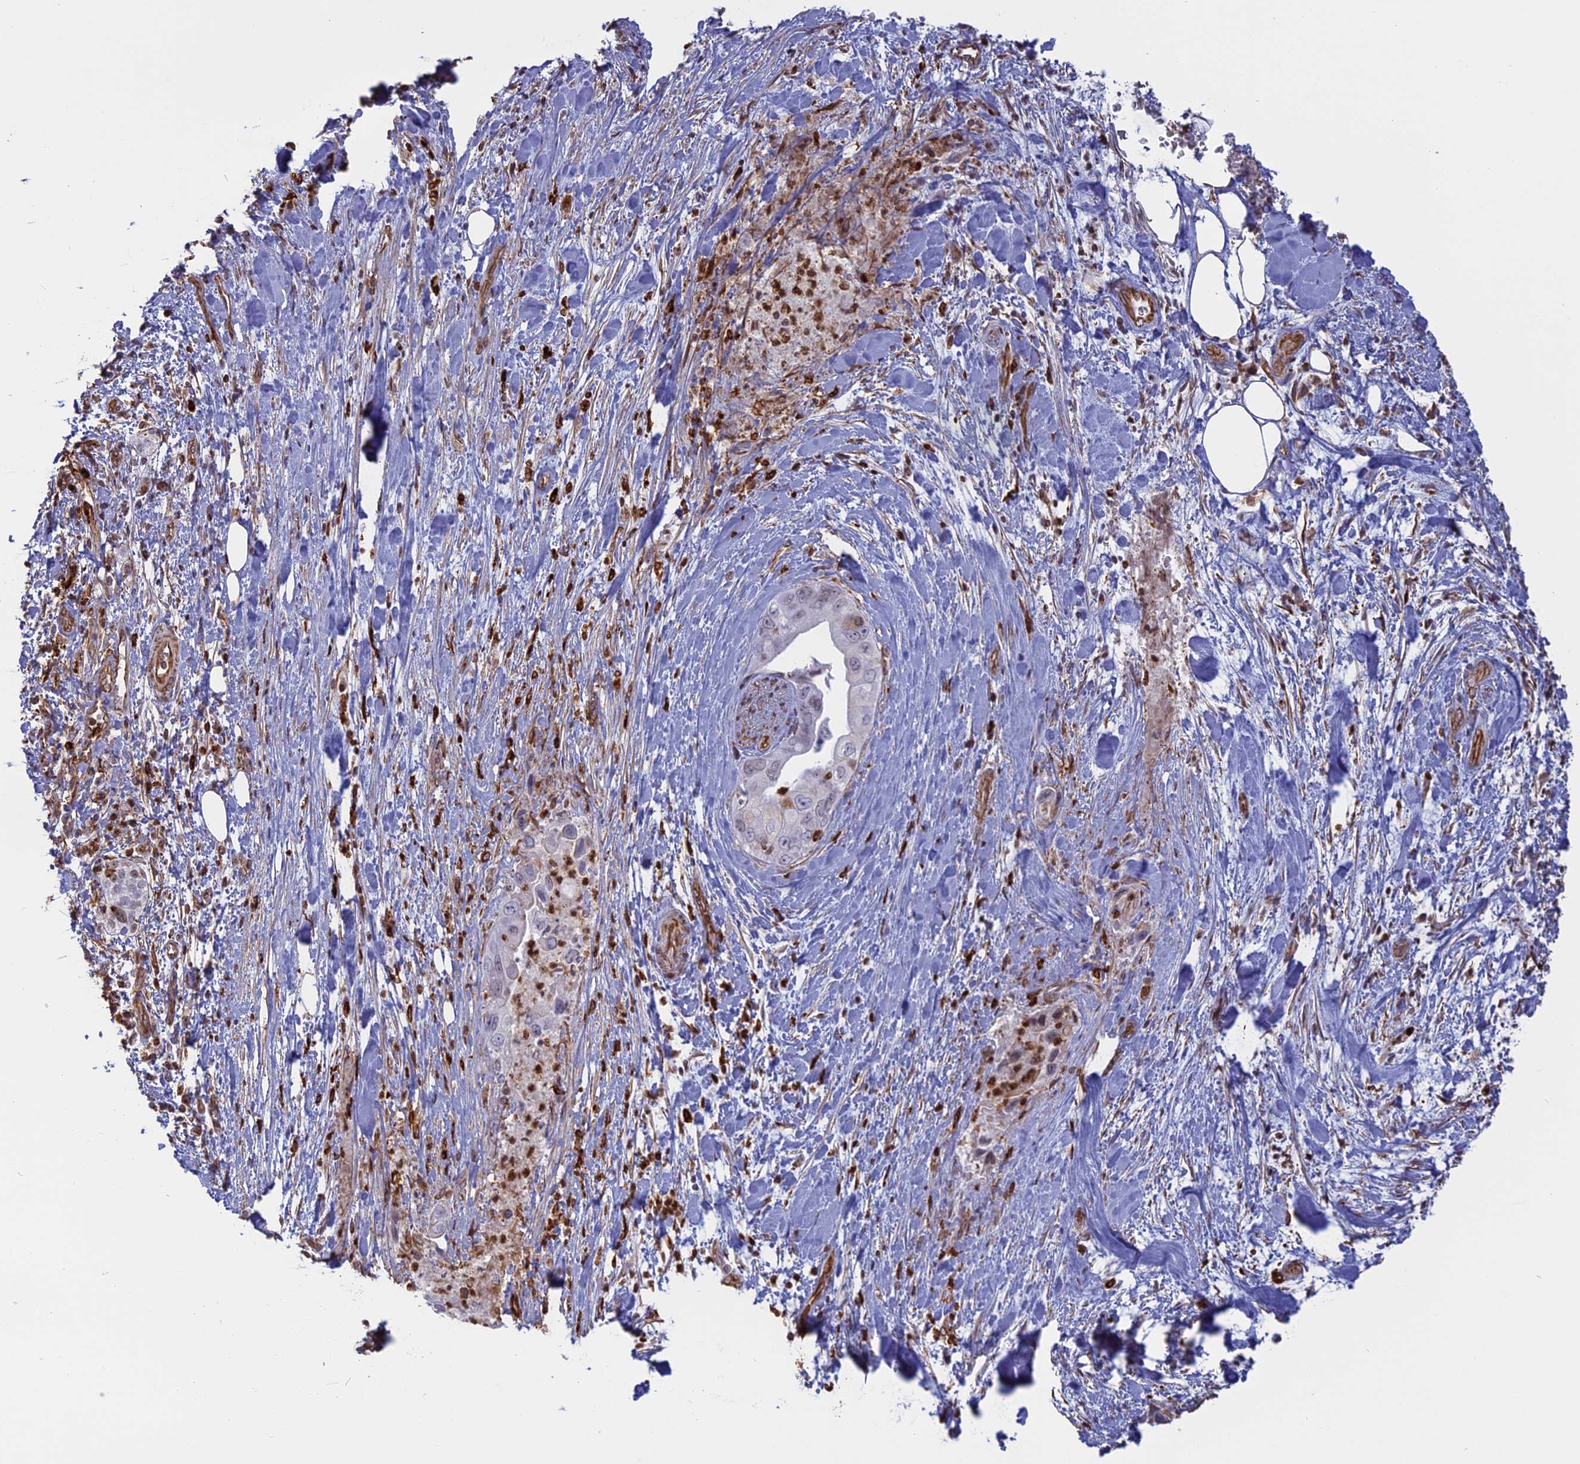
{"staining": {"intensity": "negative", "quantity": "none", "location": "none"}, "tissue": "pancreatic cancer", "cell_type": "Tumor cells", "image_type": "cancer", "snomed": [{"axis": "morphology", "description": "Adenocarcinoma, NOS"}, {"axis": "topography", "description": "Pancreas"}], "caption": "Pancreatic cancer (adenocarcinoma) was stained to show a protein in brown. There is no significant staining in tumor cells.", "gene": "APOBR", "patient": {"sex": "female", "age": 78}}